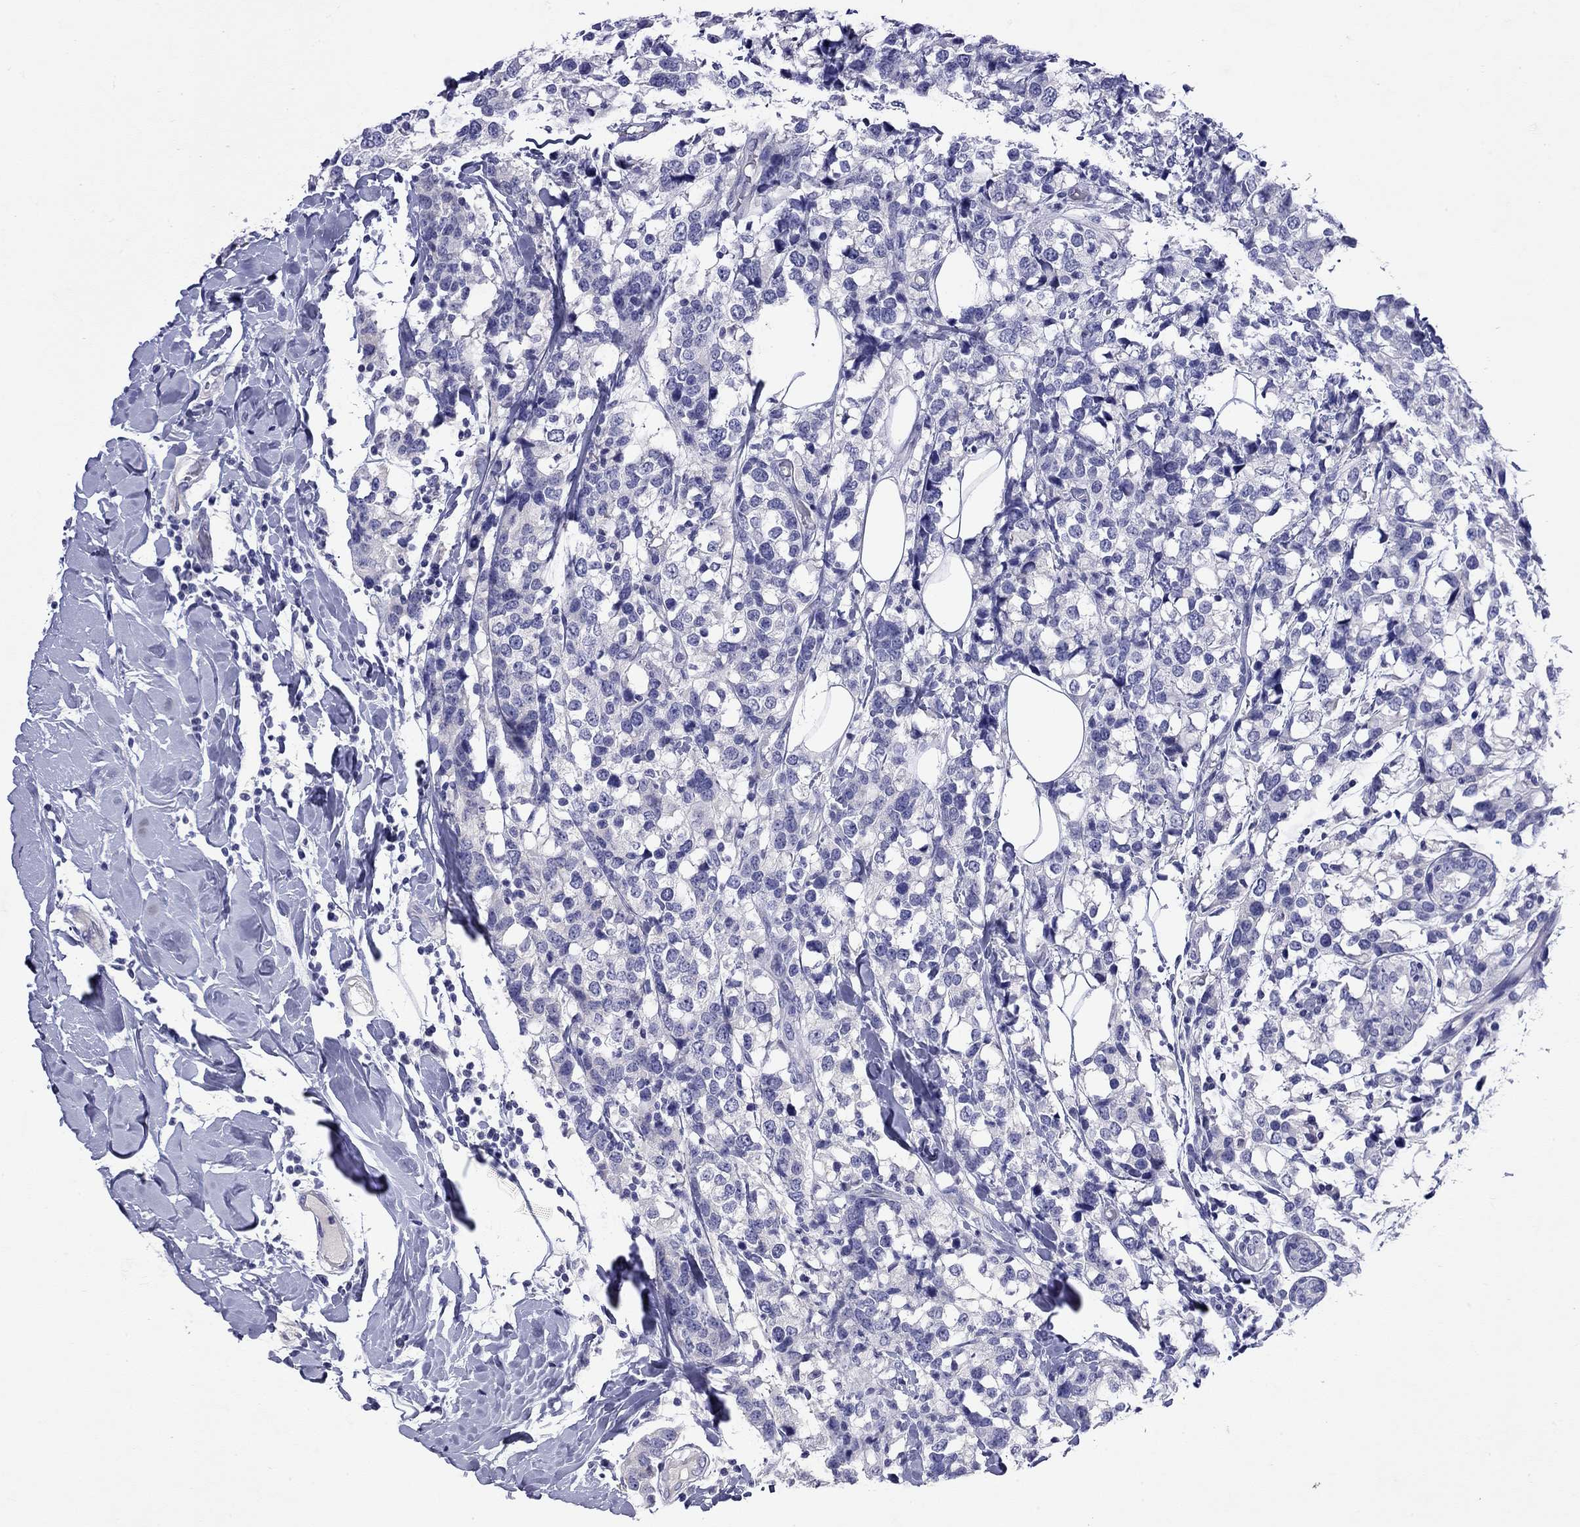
{"staining": {"intensity": "negative", "quantity": "none", "location": "none"}, "tissue": "breast cancer", "cell_type": "Tumor cells", "image_type": "cancer", "snomed": [{"axis": "morphology", "description": "Lobular carcinoma"}, {"axis": "topography", "description": "Breast"}], "caption": "An immunohistochemistry (IHC) histopathology image of breast lobular carcinoma is shown. There is no staining in tumor cells of breast lobular carcinoma.", "gene": "GNAT3", "patient": {"sex": "female", "age": 59}}